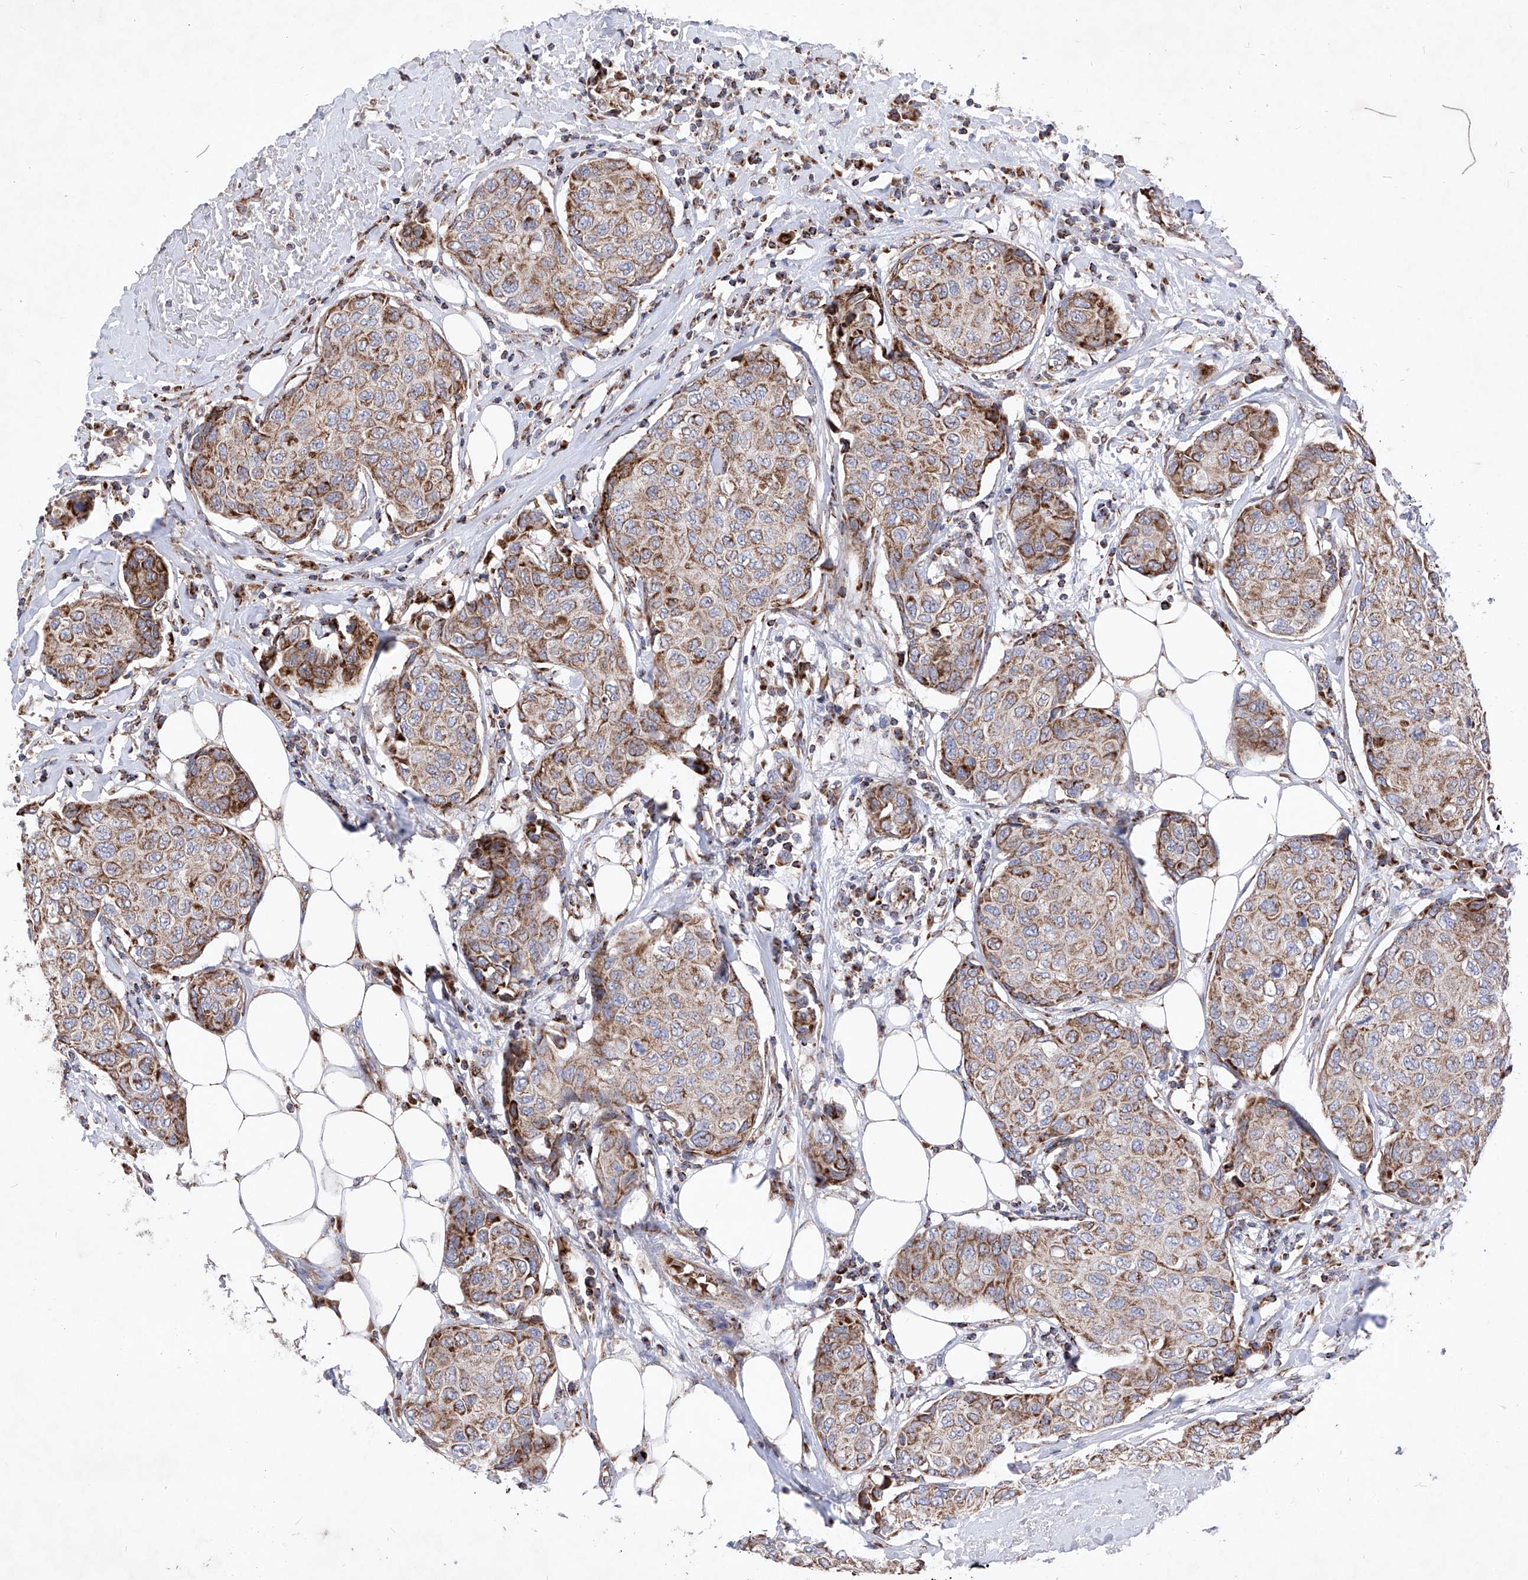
{"staining": {"intensity": "moderate", "quantity": ">75%", "location": "cytoplasmic/membranous"}, "tissue": "breast cancer", "cell_type": "Tumor cells", "image_type": "cancer", "snomed": [{"axis": "morphology", "description": "Duct carcinoma"}, {"axis": "topography", "description": "Breast"}], "caption": "A photomicrograph of breast intraductal carcinoma stained for a protein demonstrates moderate cytoplasmic/membranous brown staining in tumor cells. The protein of interest is shown in brown color, while the nuclei are stained blue.", "gene": "SEMA6A", "patient": {"sex": "female", "age": 80}}